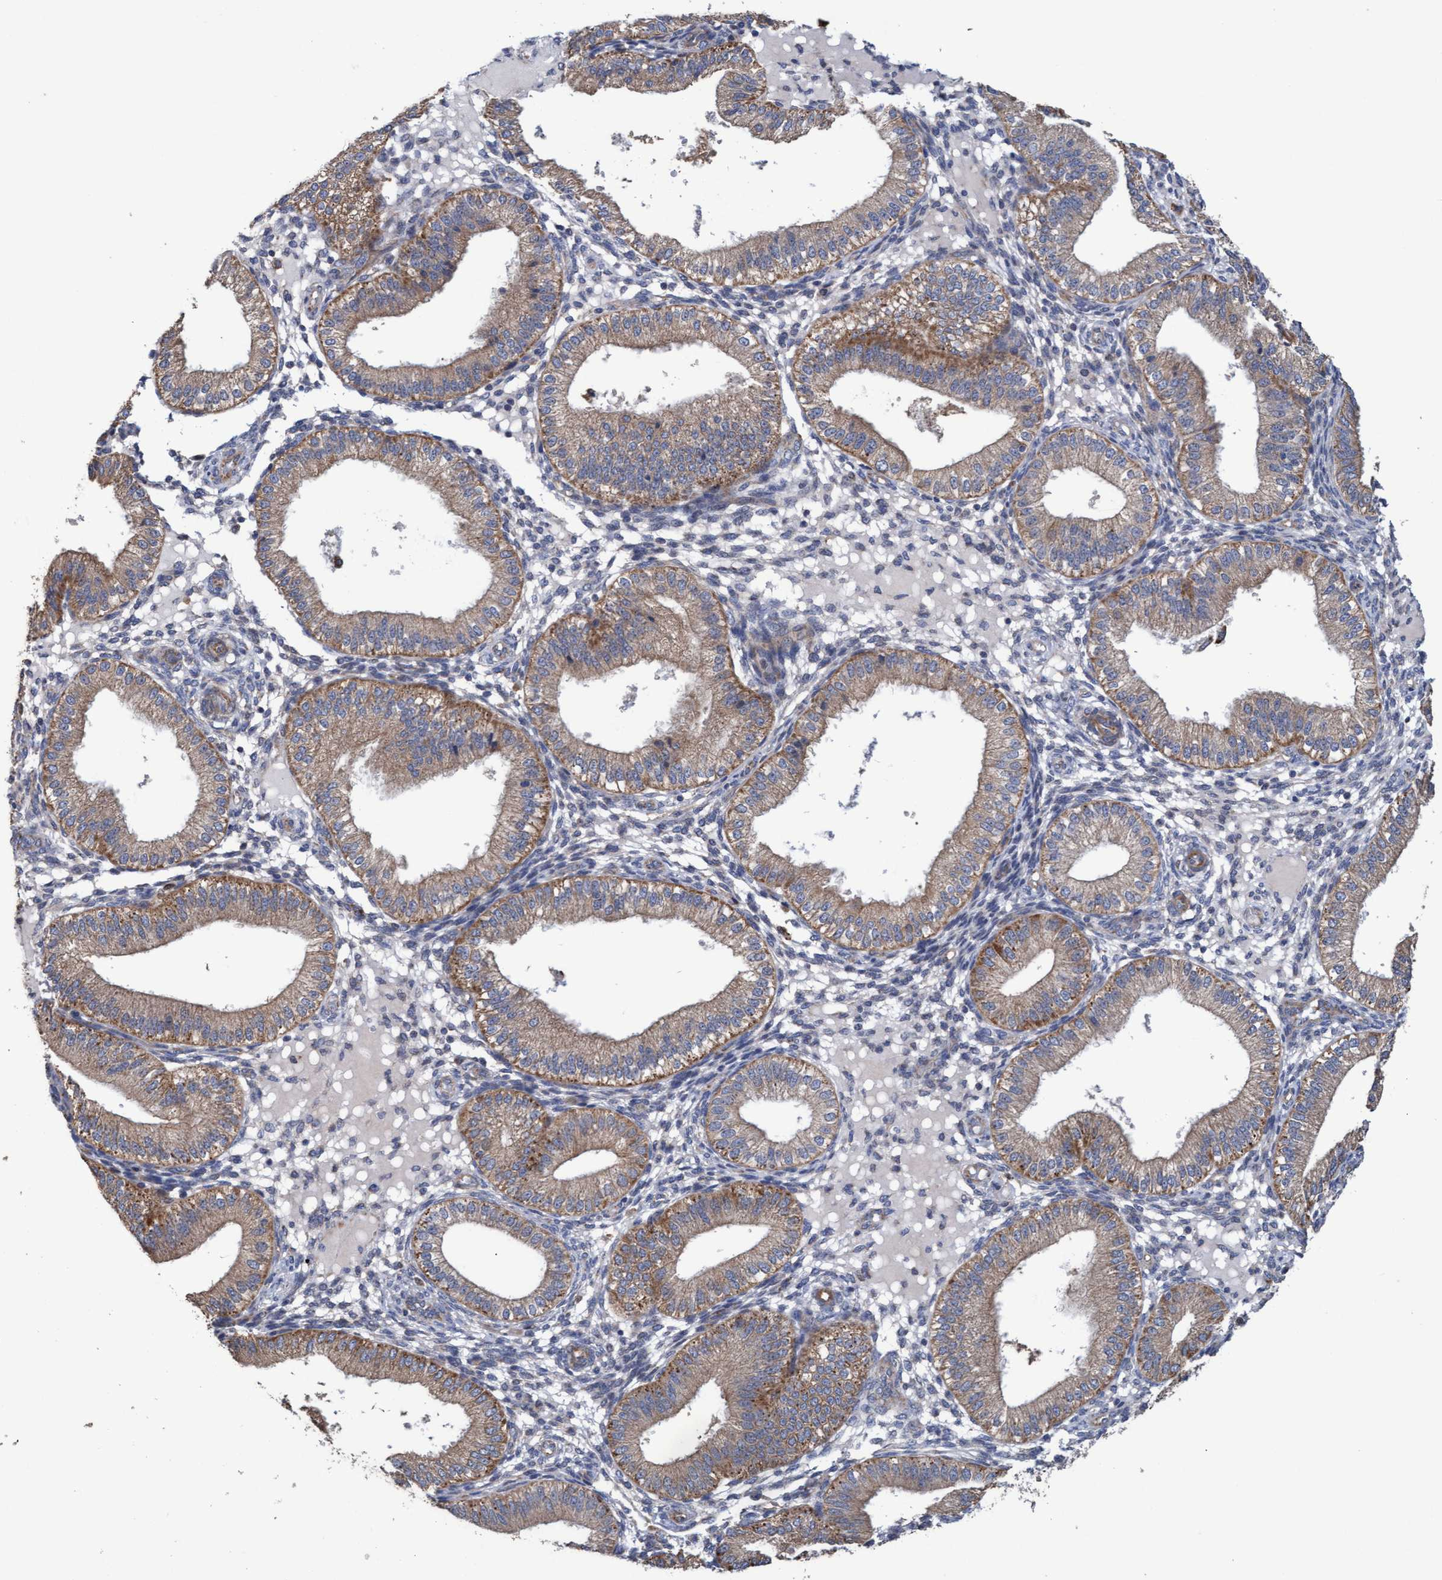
{"staining": {"intensity": "negative", "quantity": "none", "location": "none"}, "tissue": "endometrium", "cell_type": "Cells in endometrial stroma", "image_type": "normal", "snomed": [{"axis": "morphology", "description": "Normal tissue, NOS"}, {"axis": "topography", "description": "Endometrium"}], "caption": "Immunohistochemistry (IHC) image of unremarkable human endometrium stained for a protein (brown), which demonstrates no staining in cells in endometrial stroma.", "gene": "MRPL38", "patient": {"sex": "female", "age": 44}}